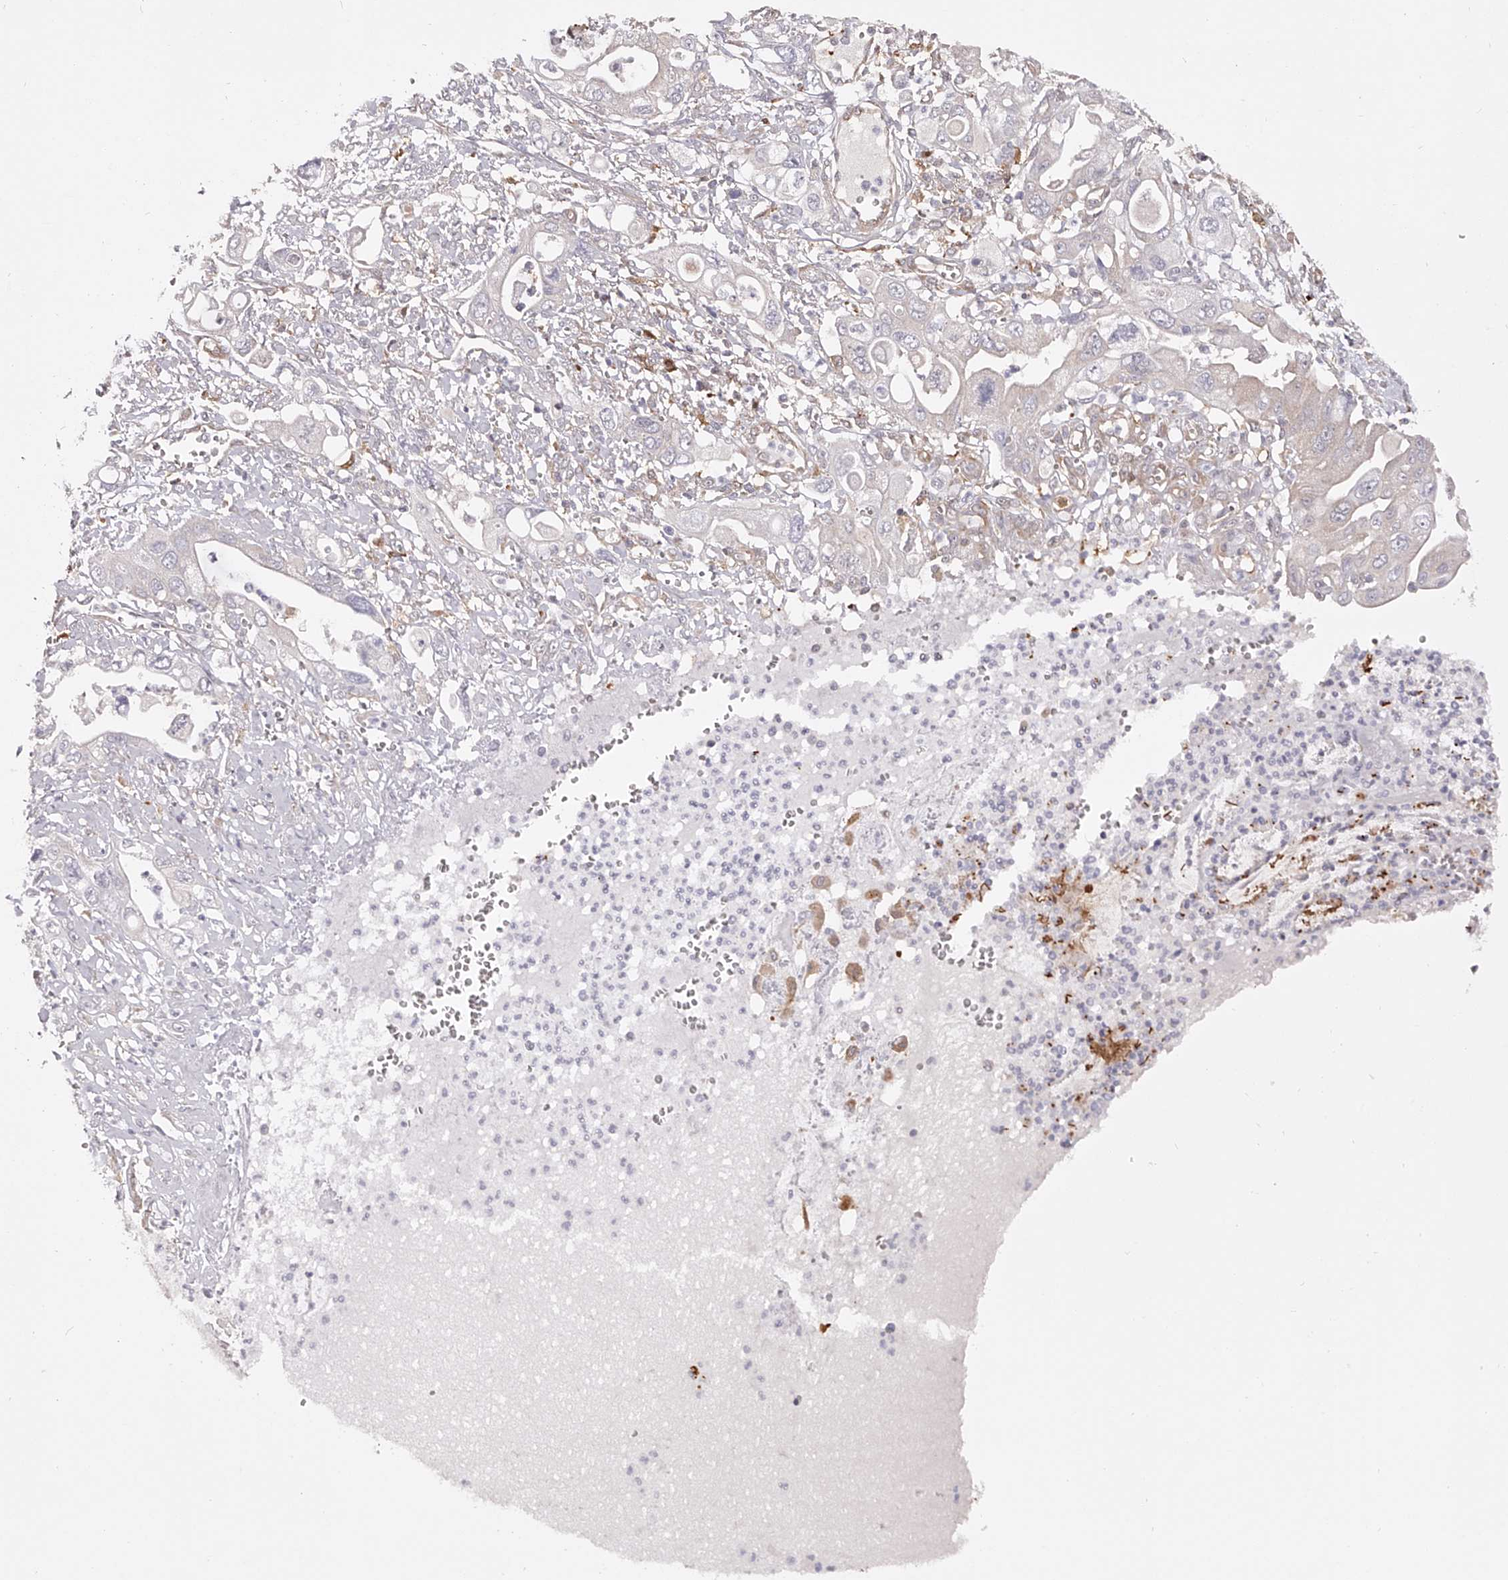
{"staining": {"intensity": "negative", "quantity": "none", "location": "none"}, "tissue": "pancreatic cancer", "cell_type": "Tumor cells", "image_type": "cancer", "snomed": [{"axis": "morphology", "description": "Adenocarcinoma, NOS"}, {"axis": "topography", "description": "Pancreas"}], "caption": "Image shows no protein staining in tumor cells of pancreatic adenocarcinoma tissue.", "gene": "LAP3", "patient": {"sex": "male", "age": 68}}